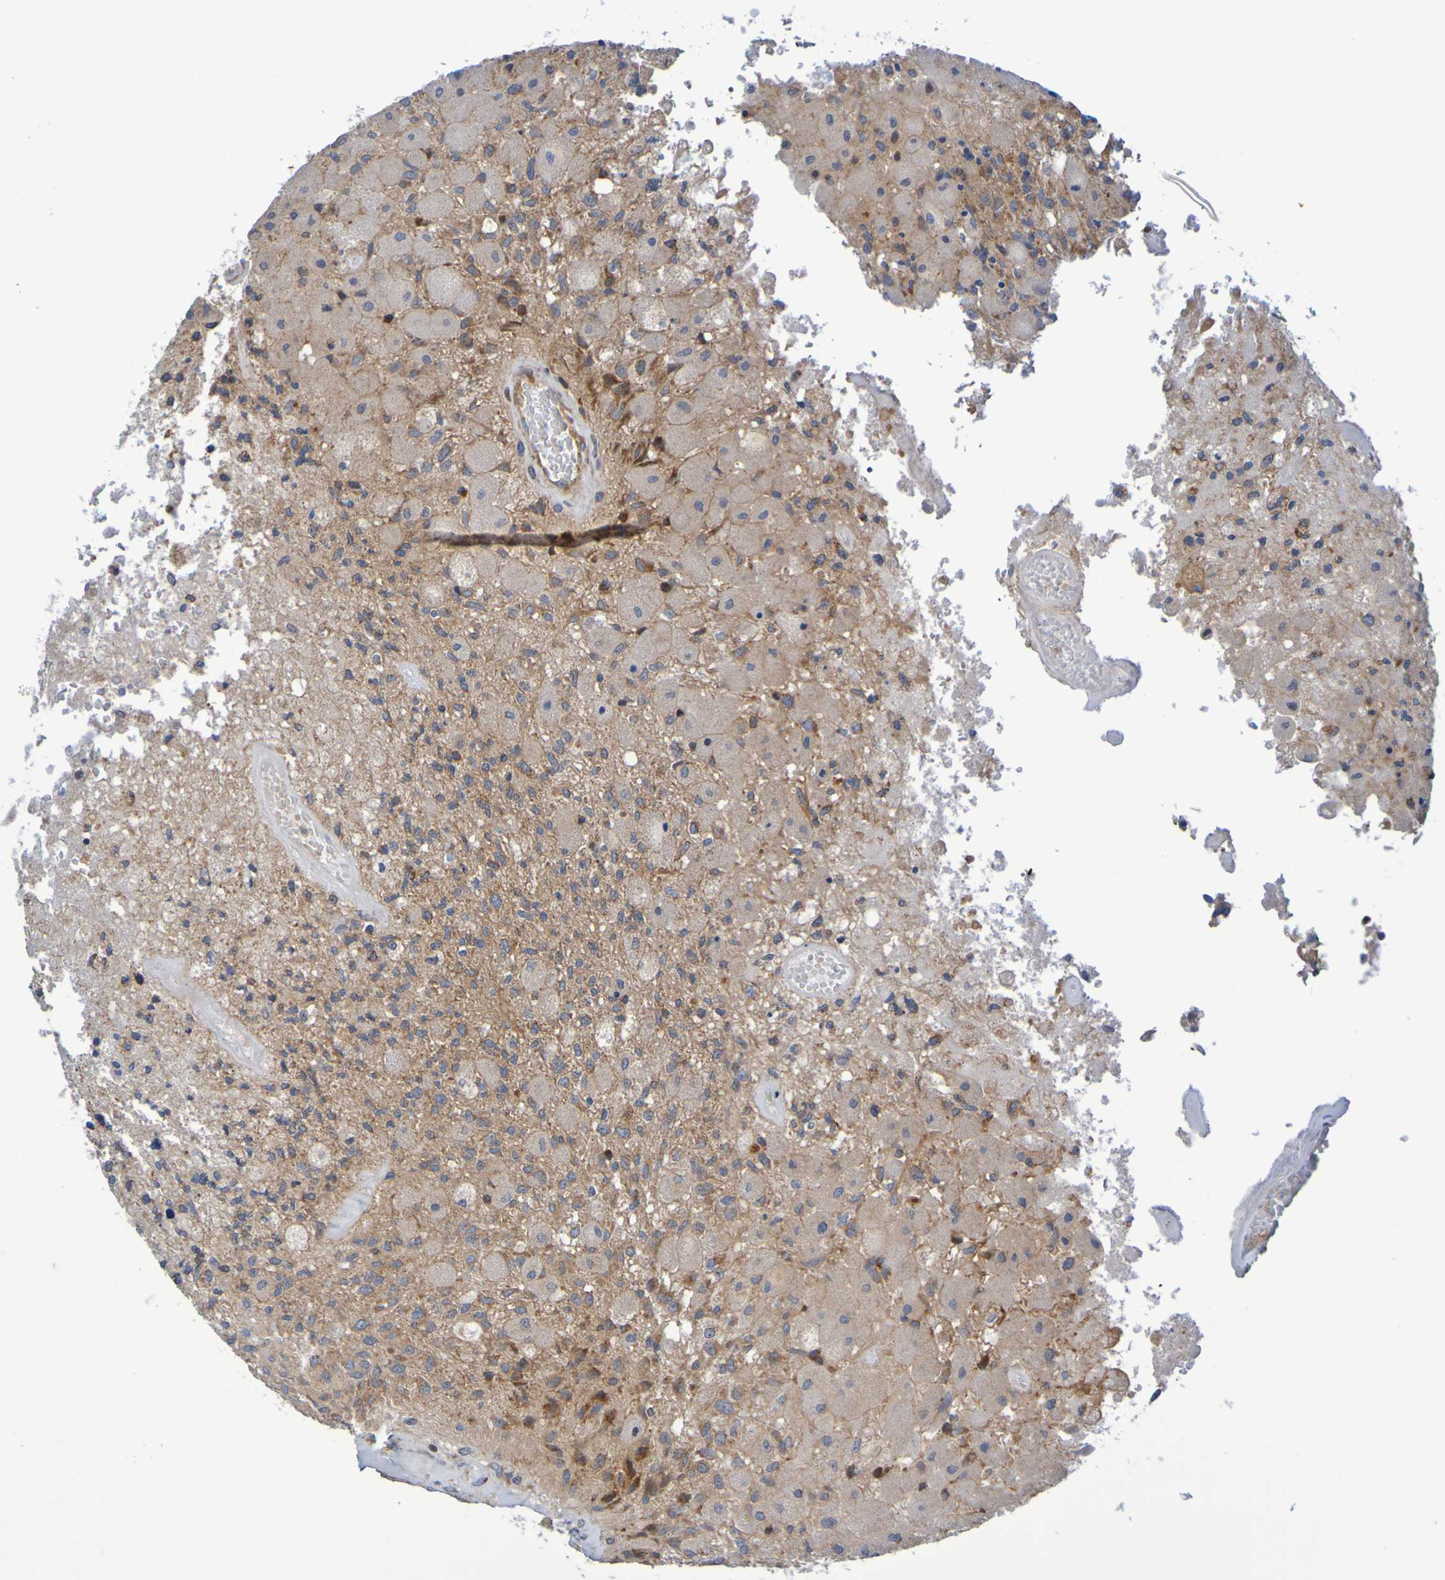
{"staining": {"intensity": "weak", "quantity": ">75%", "location": "cytoplasmic/membranous"}, "tissue": "glioma", "cell_type": "Tumor cells", "image_type": "cancer", "snomed": [{"axis": "morphology", "description": "Normal tissue, NOS"}, {"axis": "morphology", "description": "Glioma, malignant, High grade"}, {"axis": "topography", "description": "Cerebral cortex"}], "caption": "Malignant high-grade glioma tissue shows weak cytoplasmic/membranous positivity in approximately >75% of tumor cells Ihc stains the protein of interest in brown and the nuclei are stained blue.", "gene": "CCDC51", "patient": {"sex": "male", "age": 77}}